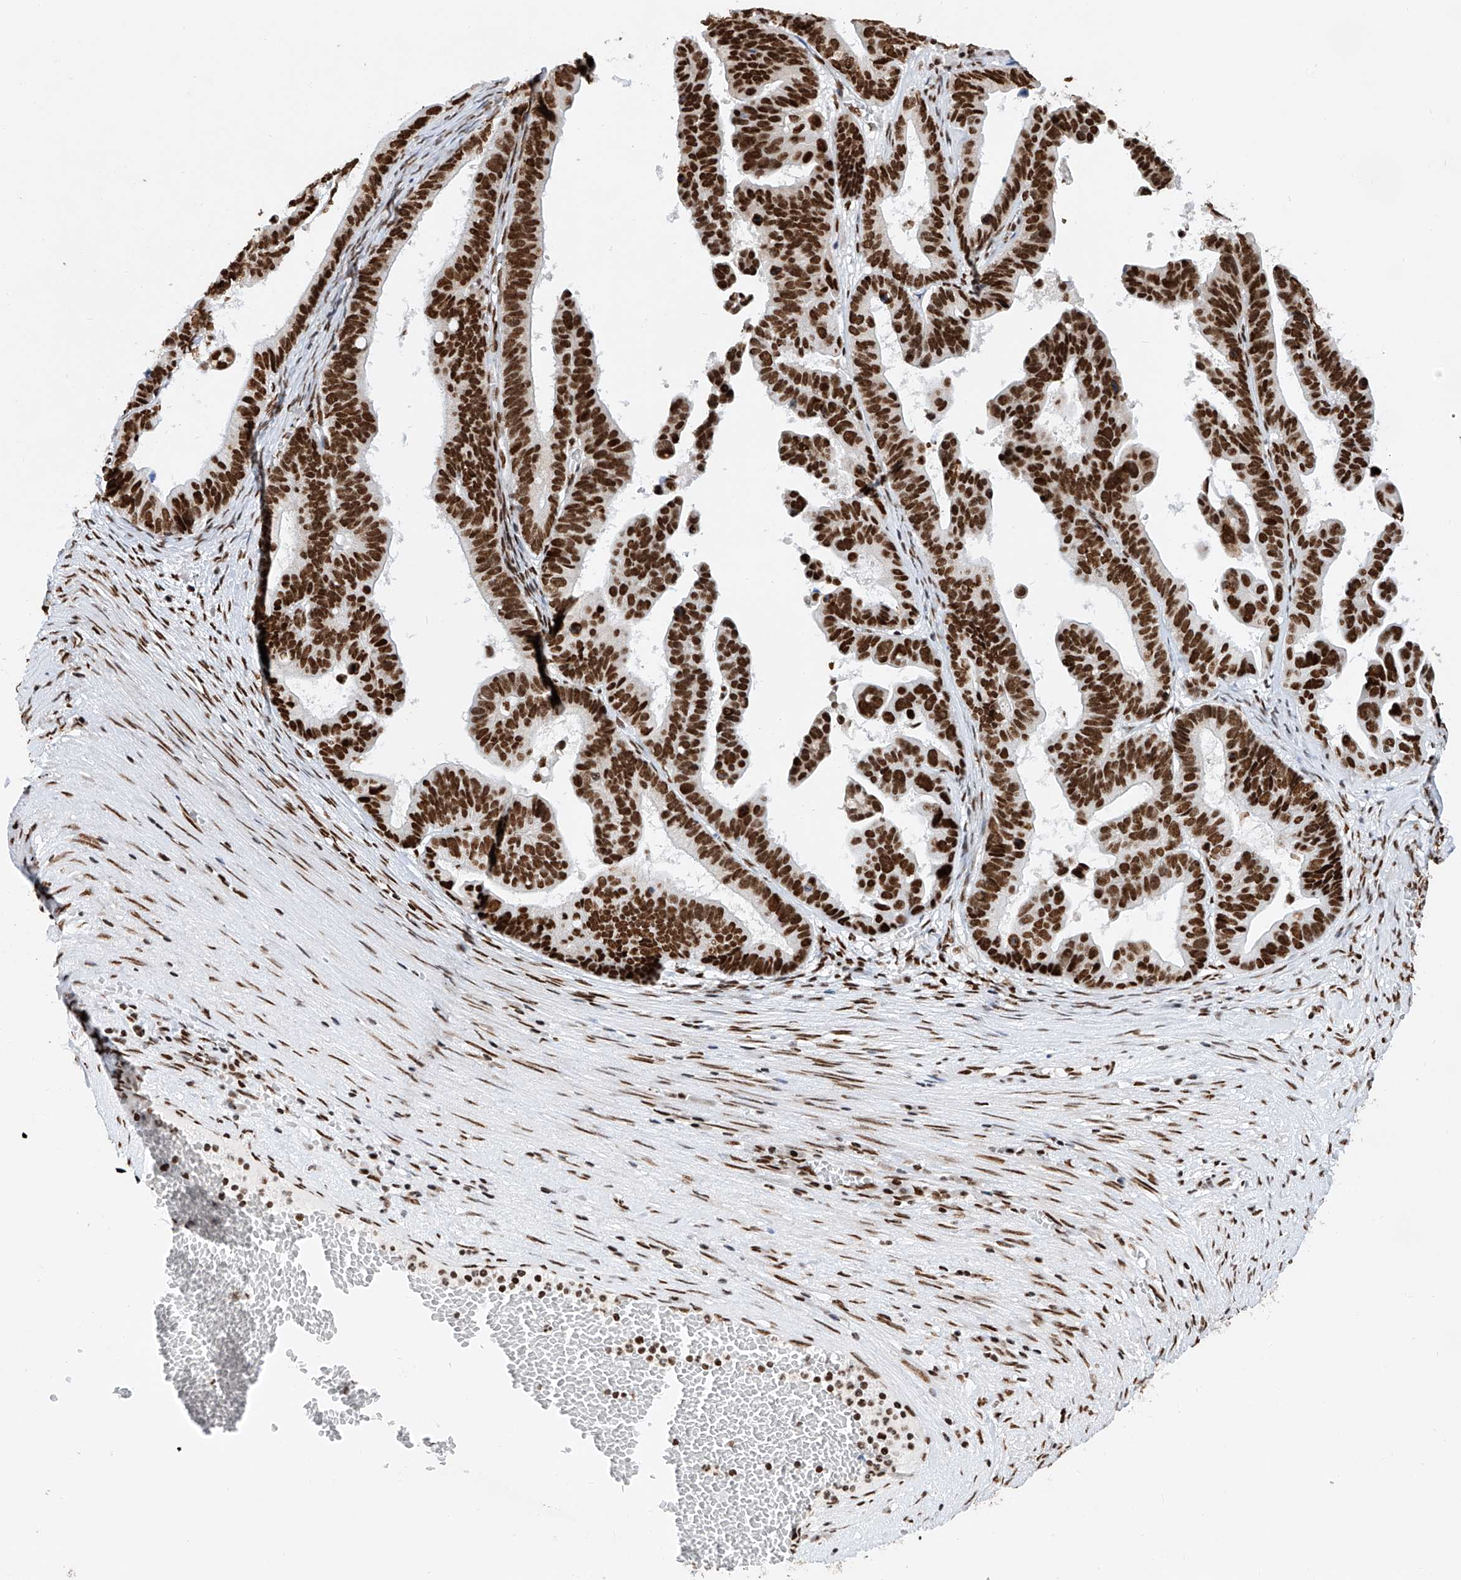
{"staining": {"intensity": "strong", "quantity": ">75%", "location": "nuclear"}, "tissue": "ovarian cancer", "cell_type": "Tumor cells", "image_type": "cancer", "snomed": [{"axis": "morphology", "description": "Cystadenocarcinoma, serous, NOS"}, {"axis": "topography", "description": "Ovary"}], "caption": "A high-resolution histopathology image shows immunohistochemistry (IHC) staining of ovarian serous cystadenocarcinoma, which demonstrates strong nuclear staining in approximately >75% of tumor cells. (DAB IHC, brown staining for protein, blue staining for nuclei).", "gene": "SRSF6", "patient": {"sex": "female", "age": 56}}